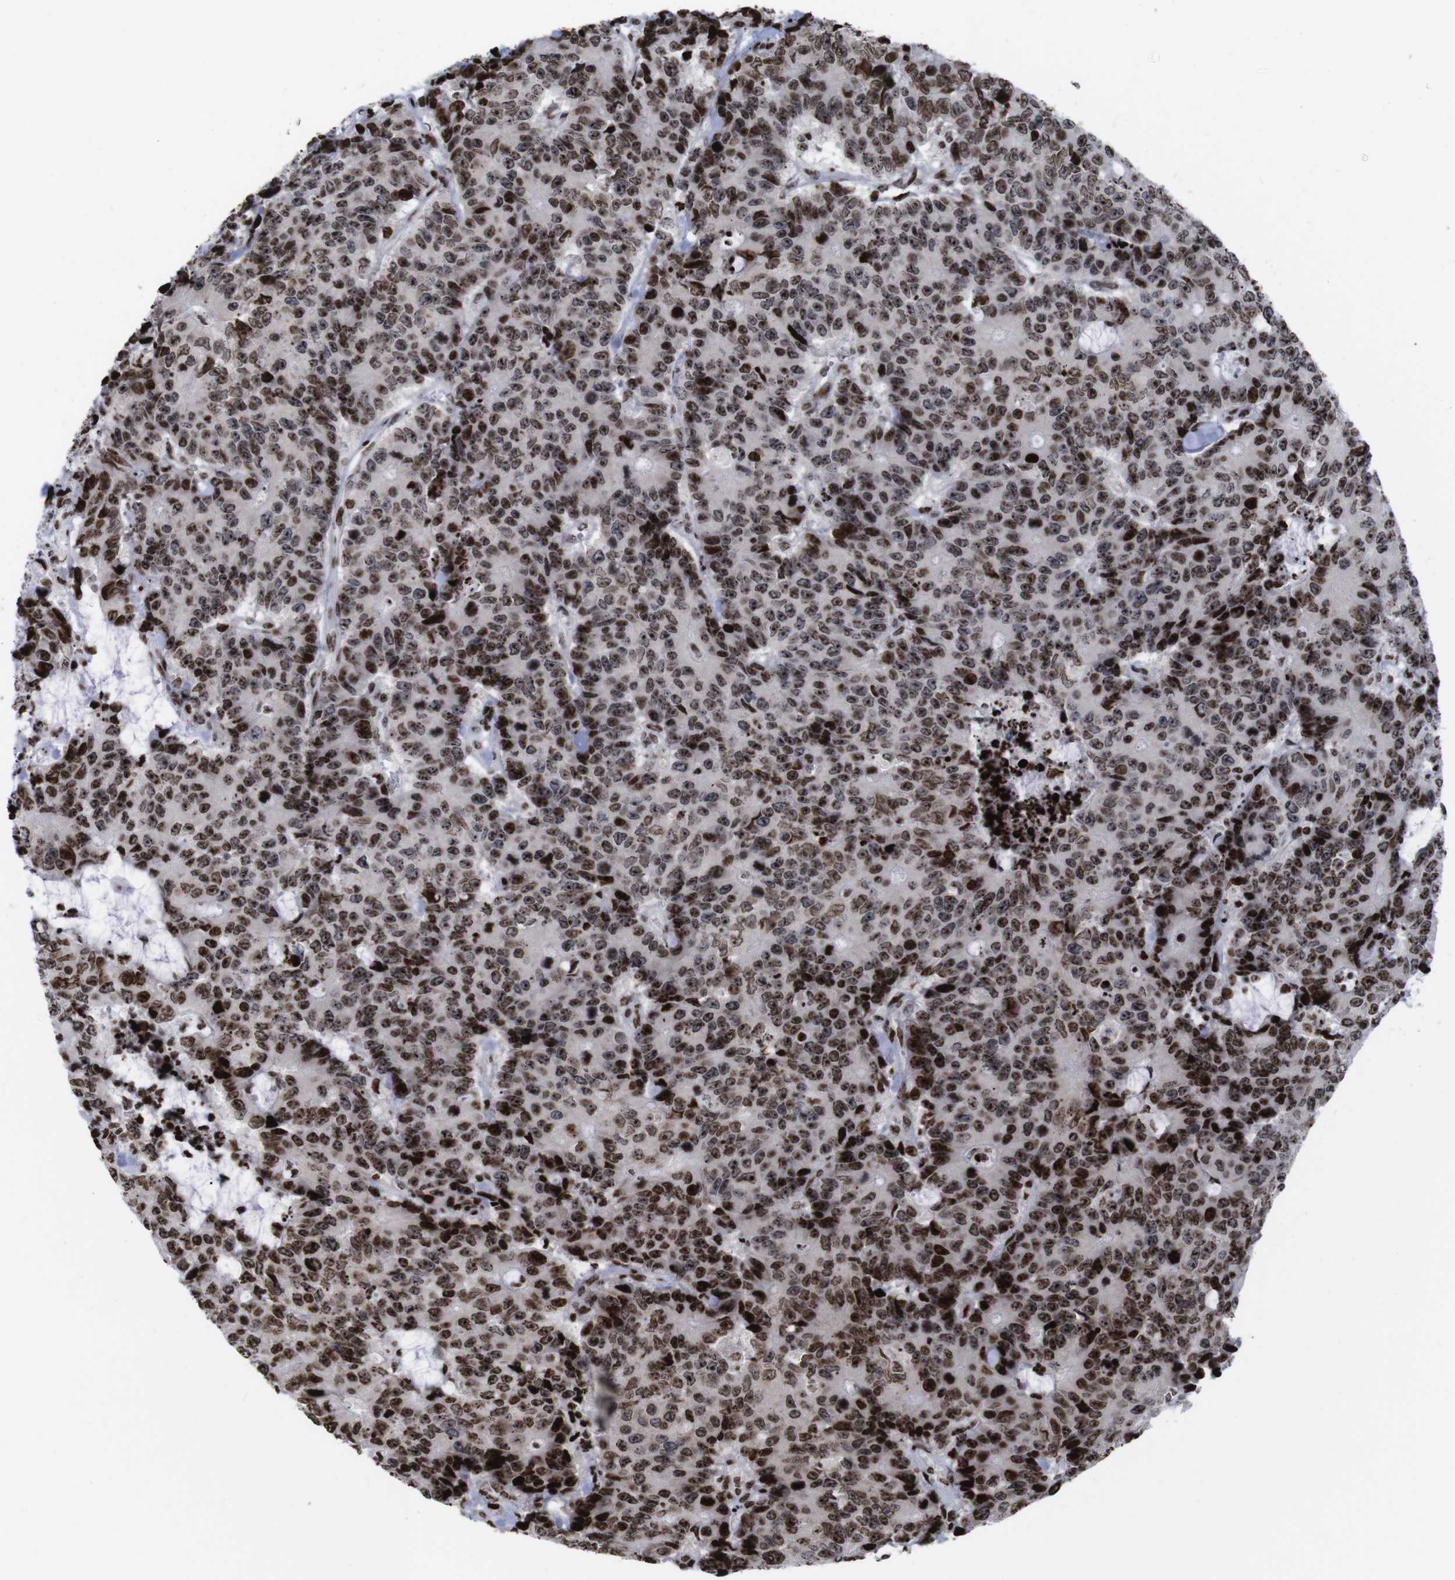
{"staining": {"intensity": "strong", "quantity": ">75%", "location": "nuclear"}, "tissue": "colorectal cancer", "cell_type": "Tumor cells", "image_type": "cancer", "snomed": [{"axis": "morphology", "description": "Adenocarcinoma, NOS"}, {"axis": "topography", "description": "Colon"}], "caption": "Tumor cells display strong nuclear positivity in about >75% of cells in colorectal cancer (adenocarcinoma). Using DAB (3,3'-diaminobenzidine) (brown) and hematoxylin (blue) stains, captured at high magnification using brightfield microscopy.", "gene": "H1-4", "patient": {"sex": "female", "age": 86}}